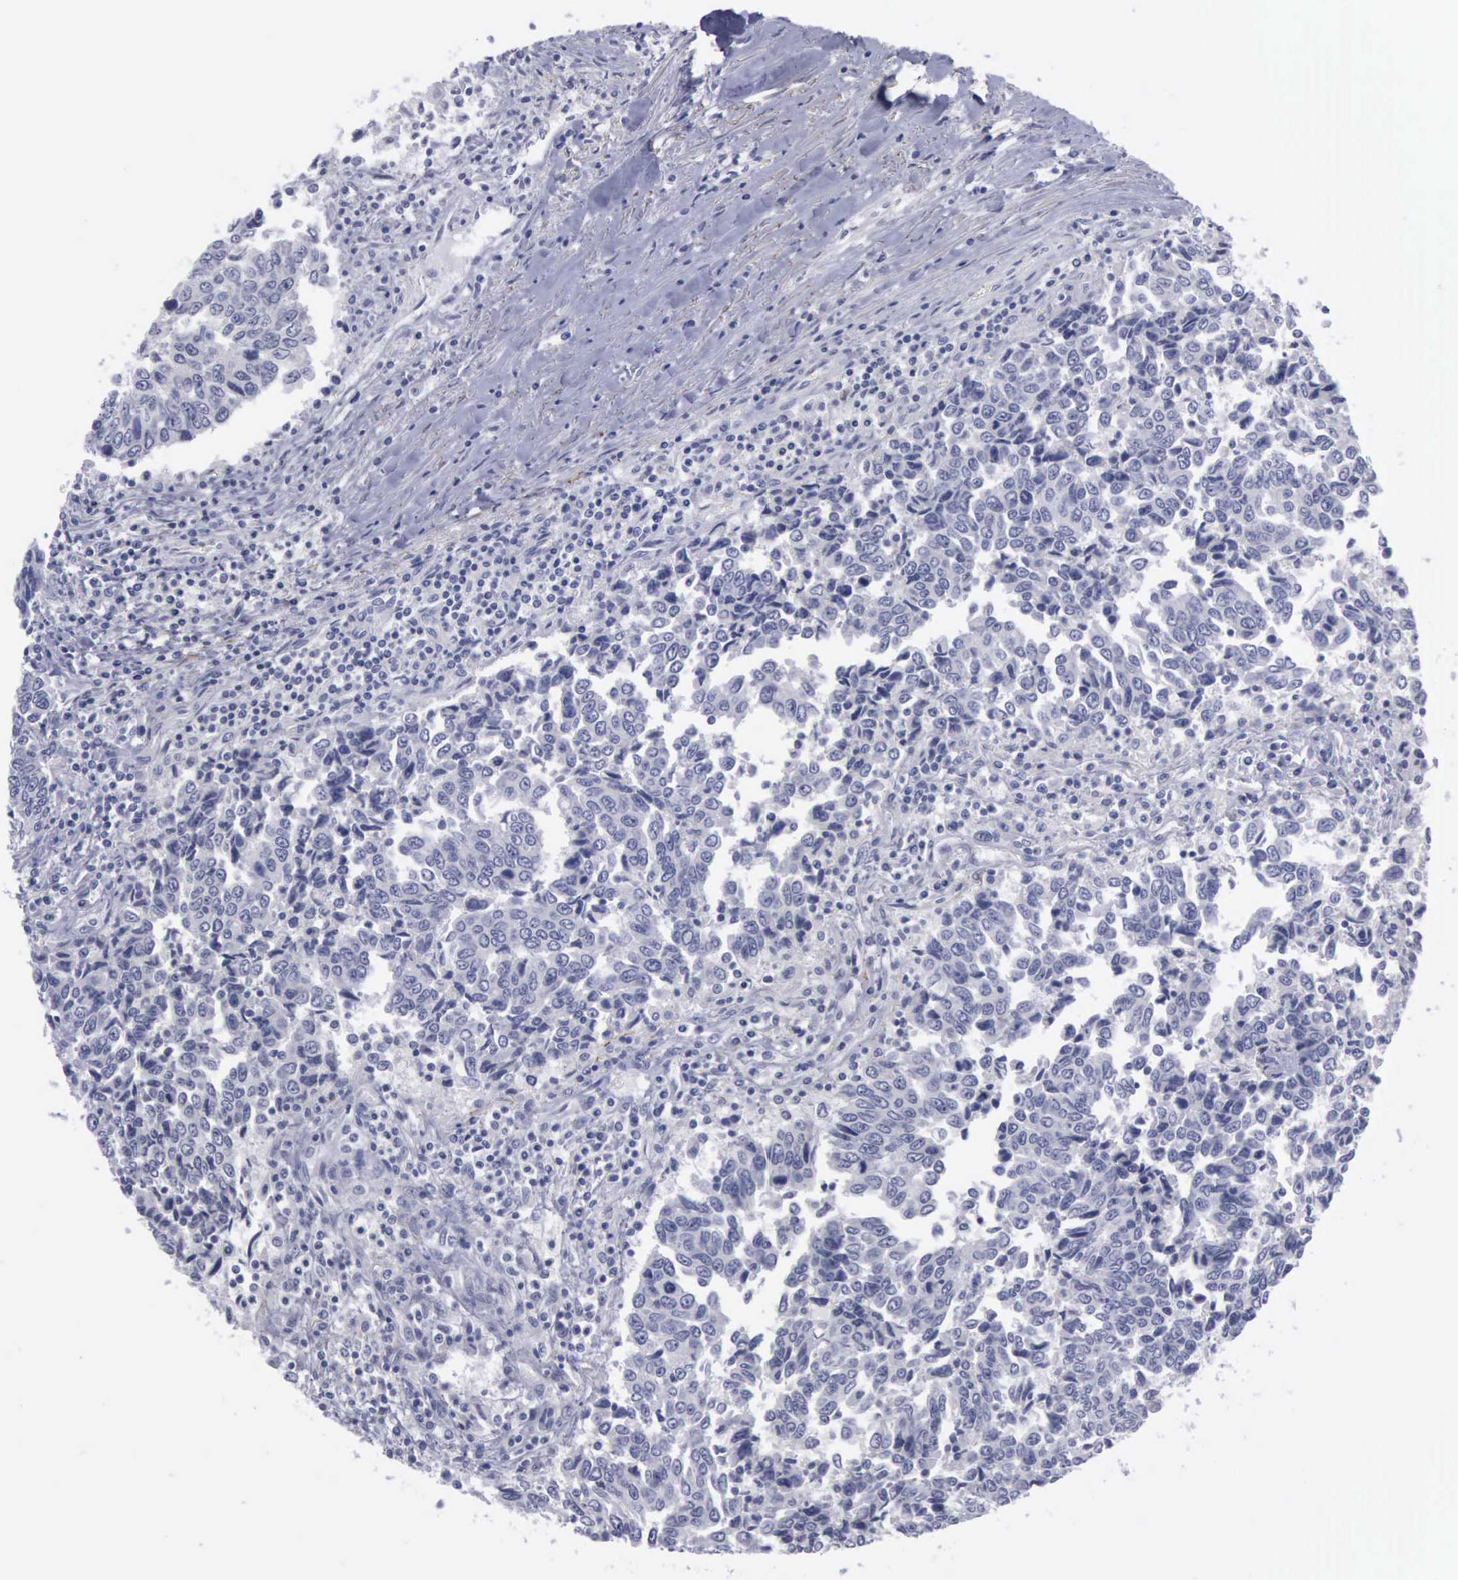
{"staining": {"intensity": "negative", "quantity": "none", "location": "none"}, "tissue": "urothelial cancer", "cell_type": "Tumor cells", "image_type": "cancer", "snomed": [{"axis": "morphology", "description": "Urothelial carcinoma, High grade"}, {"axis": "topography", "description": "Urinary bladder"}], "caption": "The histopathology image reveals no significant expression in tumor cells of high-grade urothelial carcinoma.", "gene": "CDH2", "patient": {"sex": "male", "age": 86}}